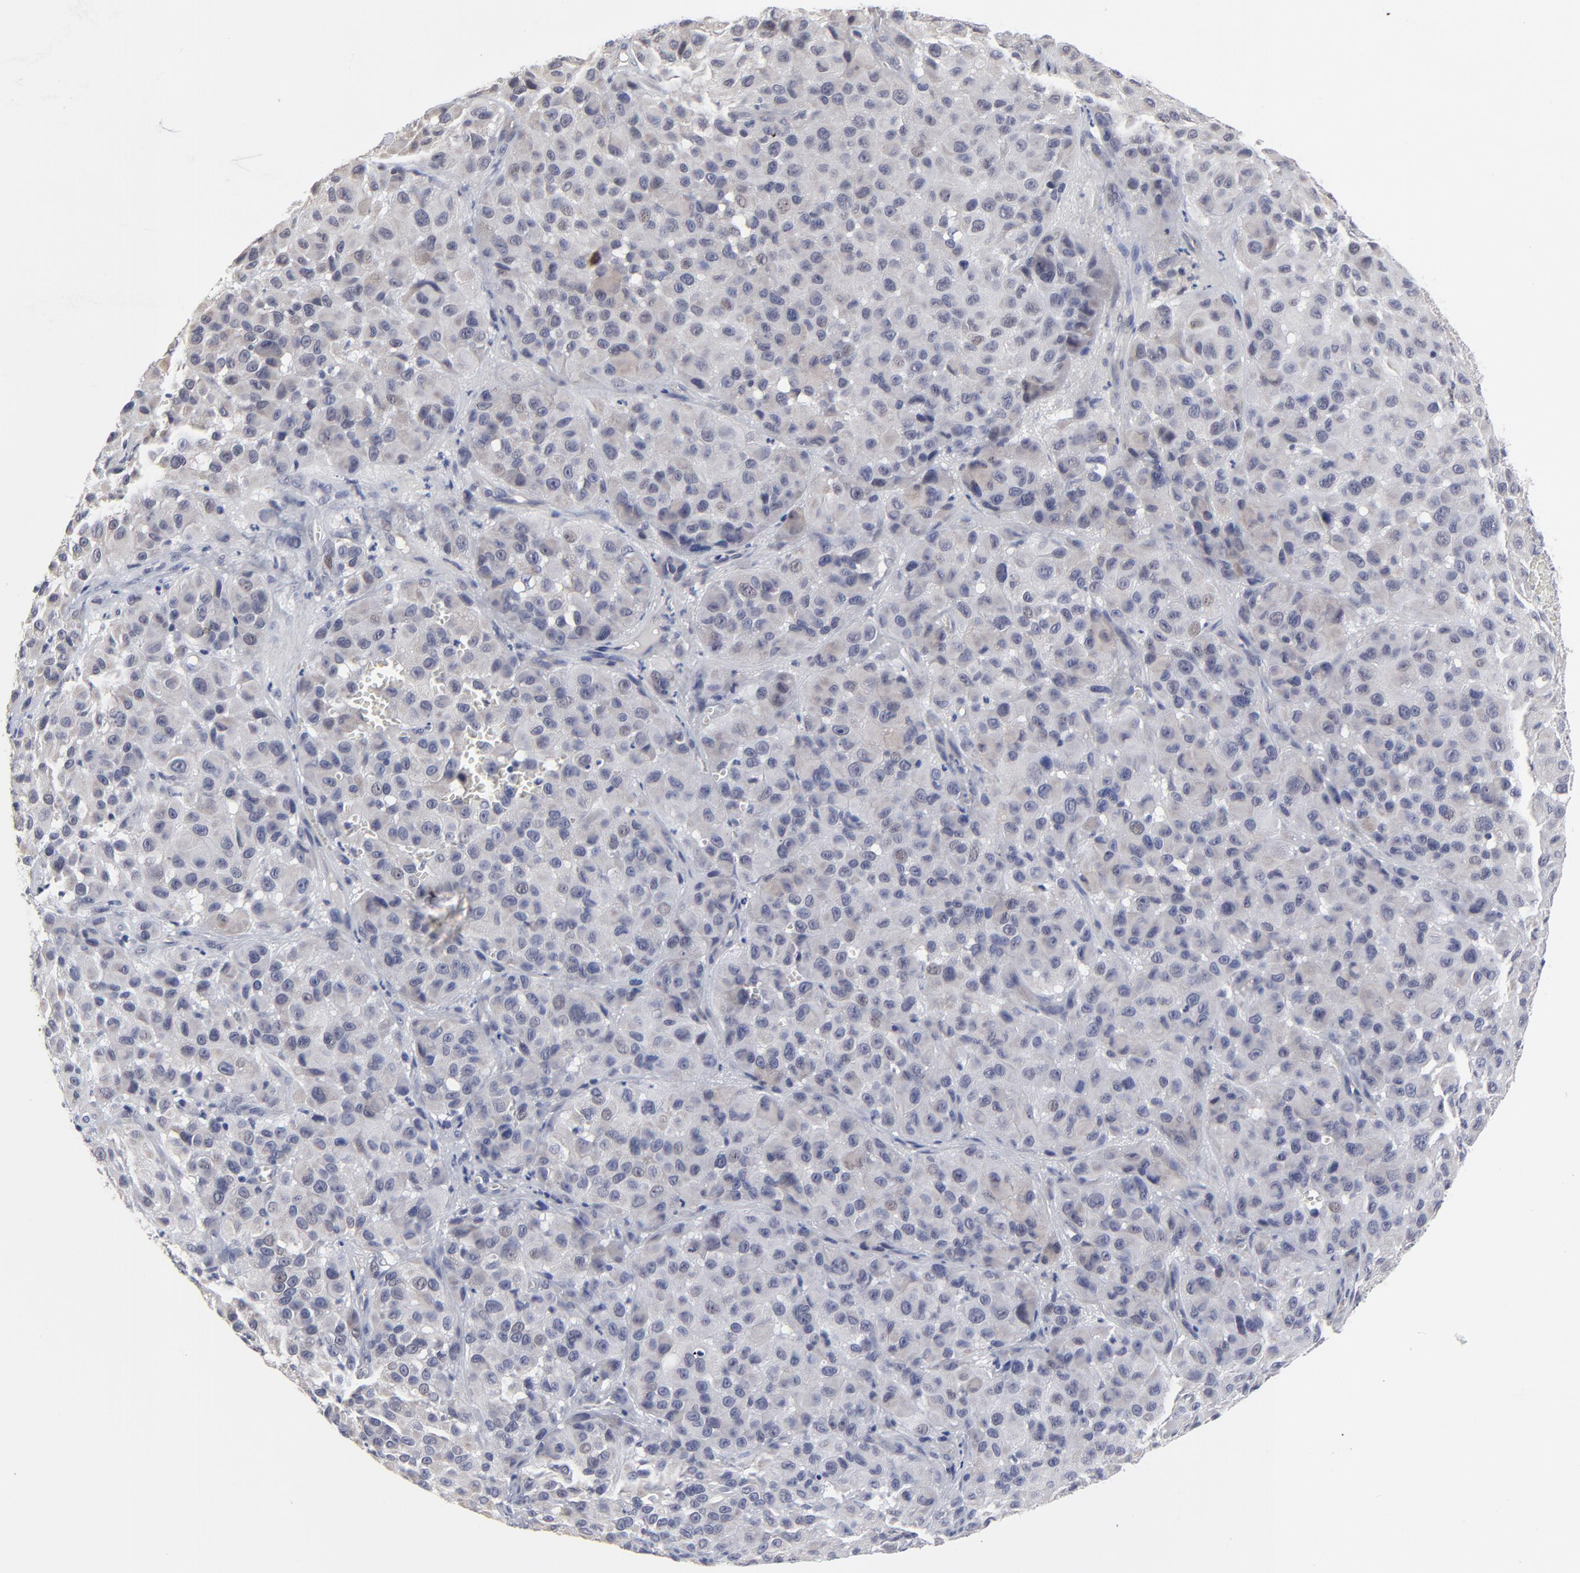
{"staining": {"intensity": "weak", "quantity": "<25%", "location": "cytoplasmic/membranous"}, "tissue": "melanoma", "cell_type": "Tumor cells", "image_type": "cancer", "snomed": [{"axis": "morphology", "description": "Malignant melanoma, NOS"}, {"axis": "topography", "description": "Skin"}], "caption": "Immunohistochemical staining of human melanoma shows no significant positivity in tumor cells.", "gene": "MAGEA10", "patient": {"sex": "female", "age": 21}}